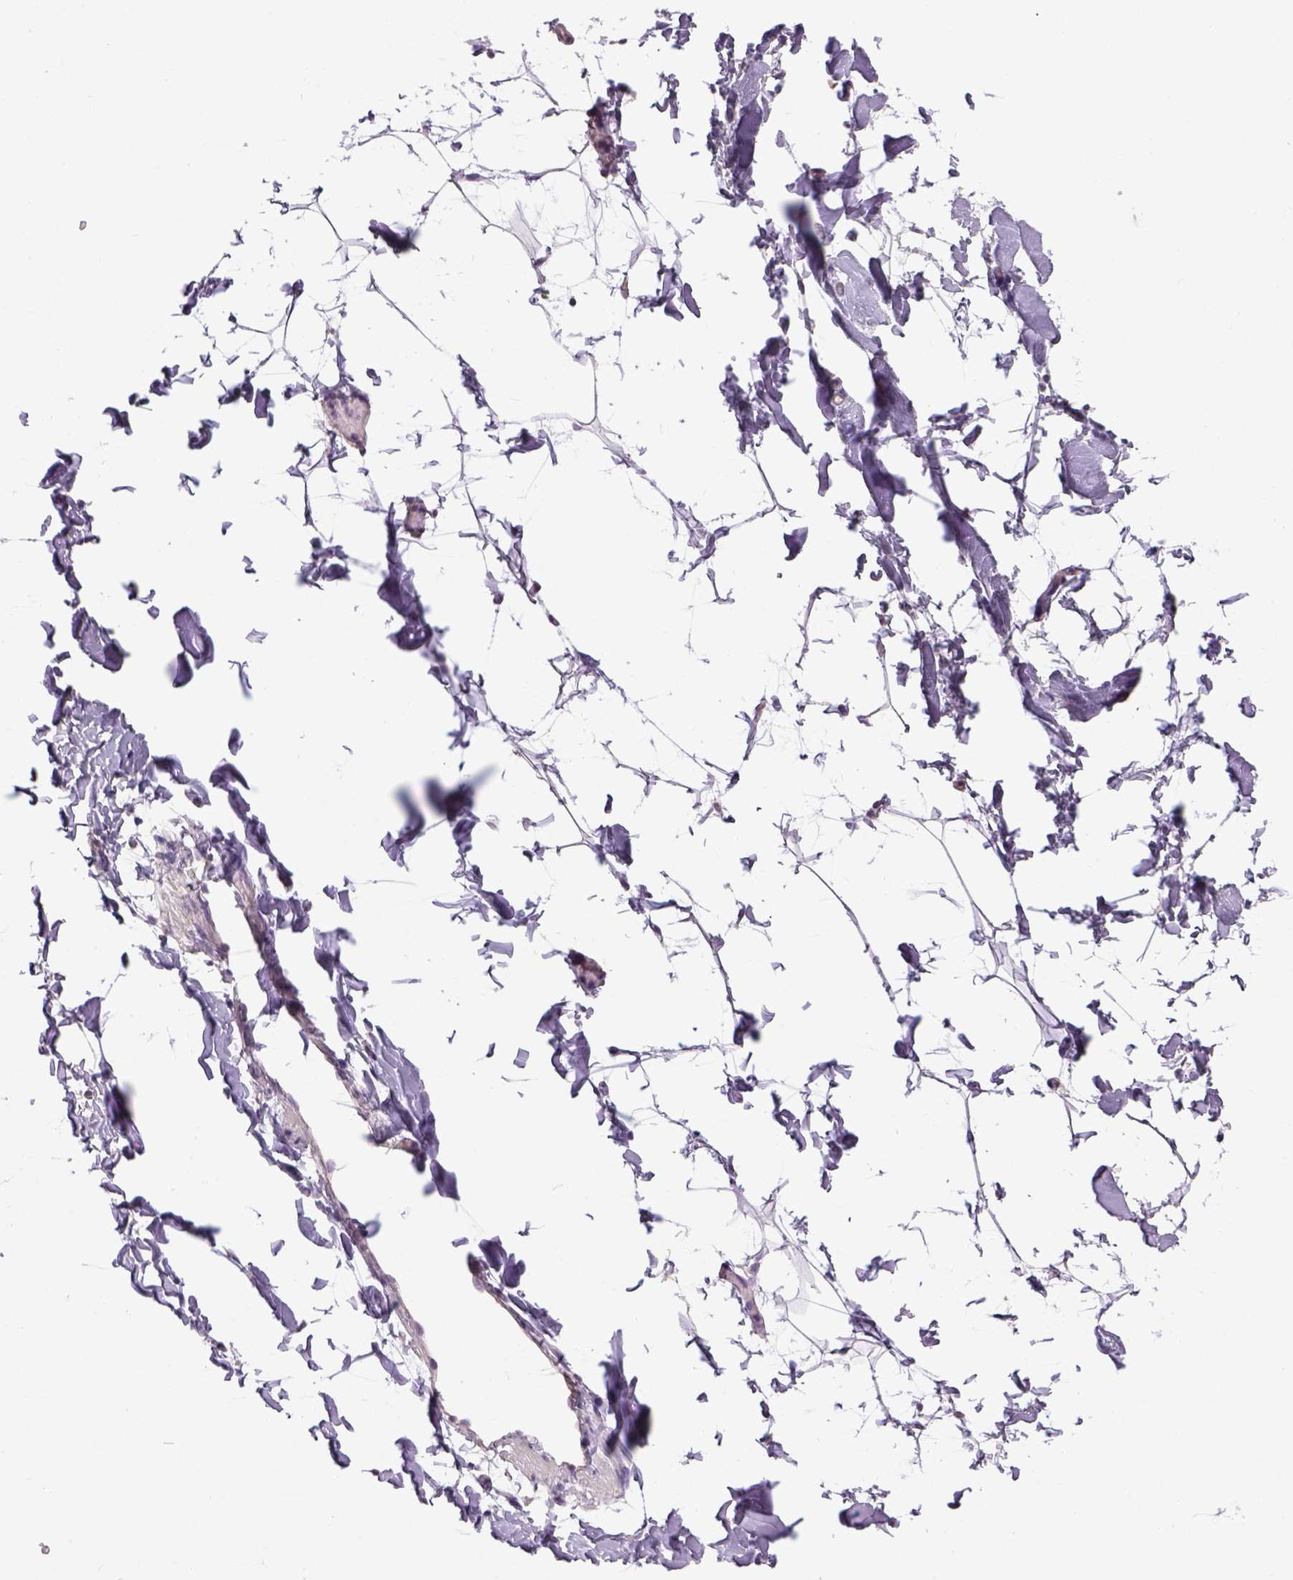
{"staining": {"intensity": "negative", "quantity": "none", "location": "none"}, "tissue": "adipose tissue", "cell_type": "Adipocytes", "image_type": "normal", "snomed": [{"axis": "morphology", "description": "Normal tissue, NOS"}, {"axis": "topography", "description": "Gallbladder"}, {"axis": "topography", "description": "Peripheral nerve tissue"}], "caption": "A high-resolution image shows immunohistochemistry (IHC) staining of benign adipose tissue, which shows no significant positivity in adipocytes. Brightfield microscopy of IHC stained with DAB (3,3'-diaminobenzidine) (brown) and hematoxylin (blue), captured at high magnification.", "gene": "PRRT1", "patient": {"sex": "female", "age": 45}}